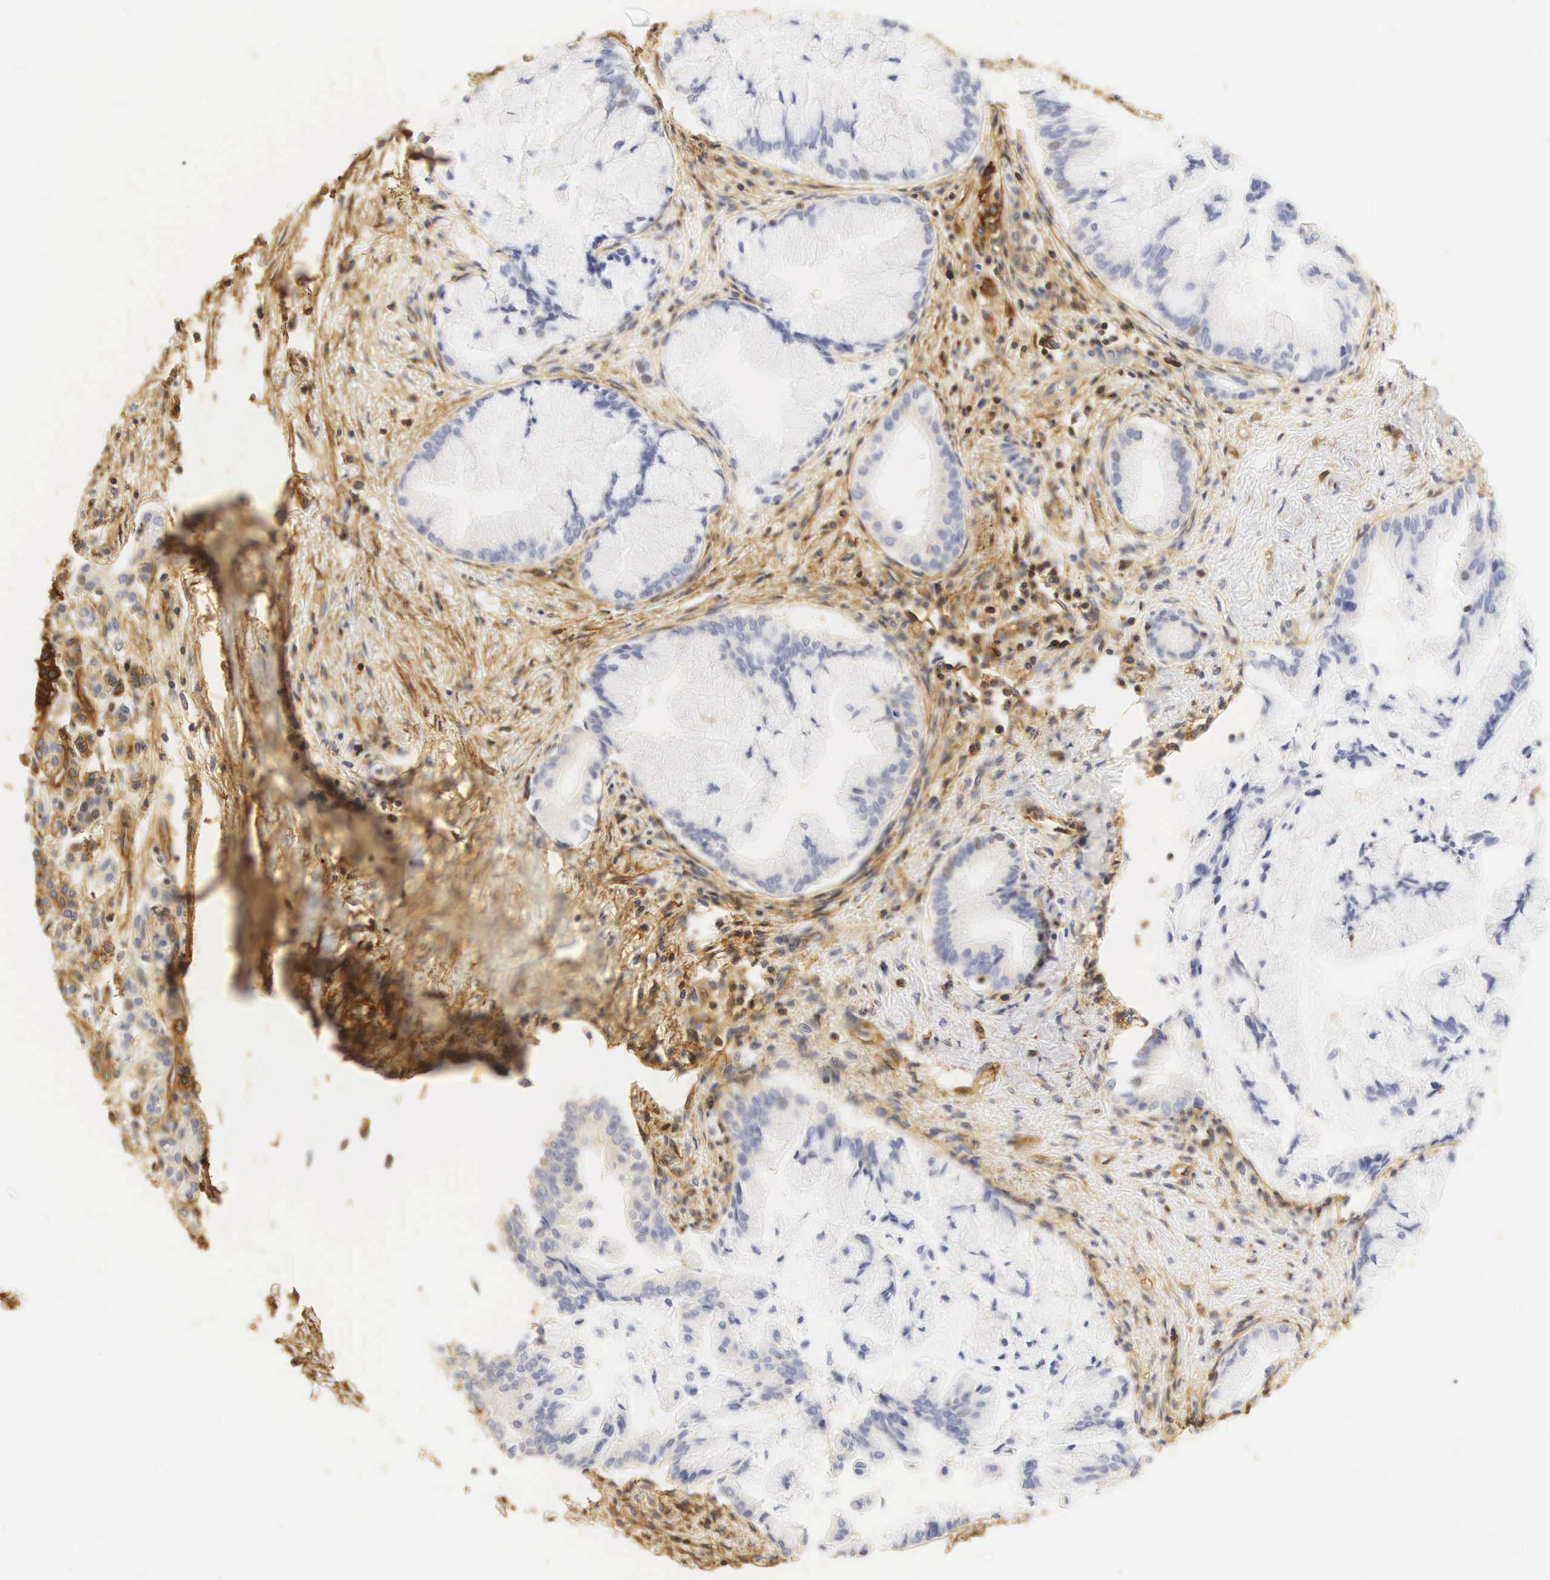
{"staining": {"intensity": "negative", "quantity": "none", "location": "none"}, "tissue": "pancreatic cancer", "cell_type": "Tumor cells", "image_type": "cancer", "snomed": [{"axis": "morphology", "description": "Adenocarcinoma, NOS"}, {"axis": "topography", "description": "Pancreas"}], "caption": "Immunohistochemistry of adenocarcinoma (pancreatic) exhibits no expression in tumor cells. Brightfield microscopy of IHC stained with DAB (3,3'-diaminobenzidine) (brown) and hematoxylin (blue), captured at high magnification.", "gene": "CD99", "patient": {"sex": "male", "age": 59}}